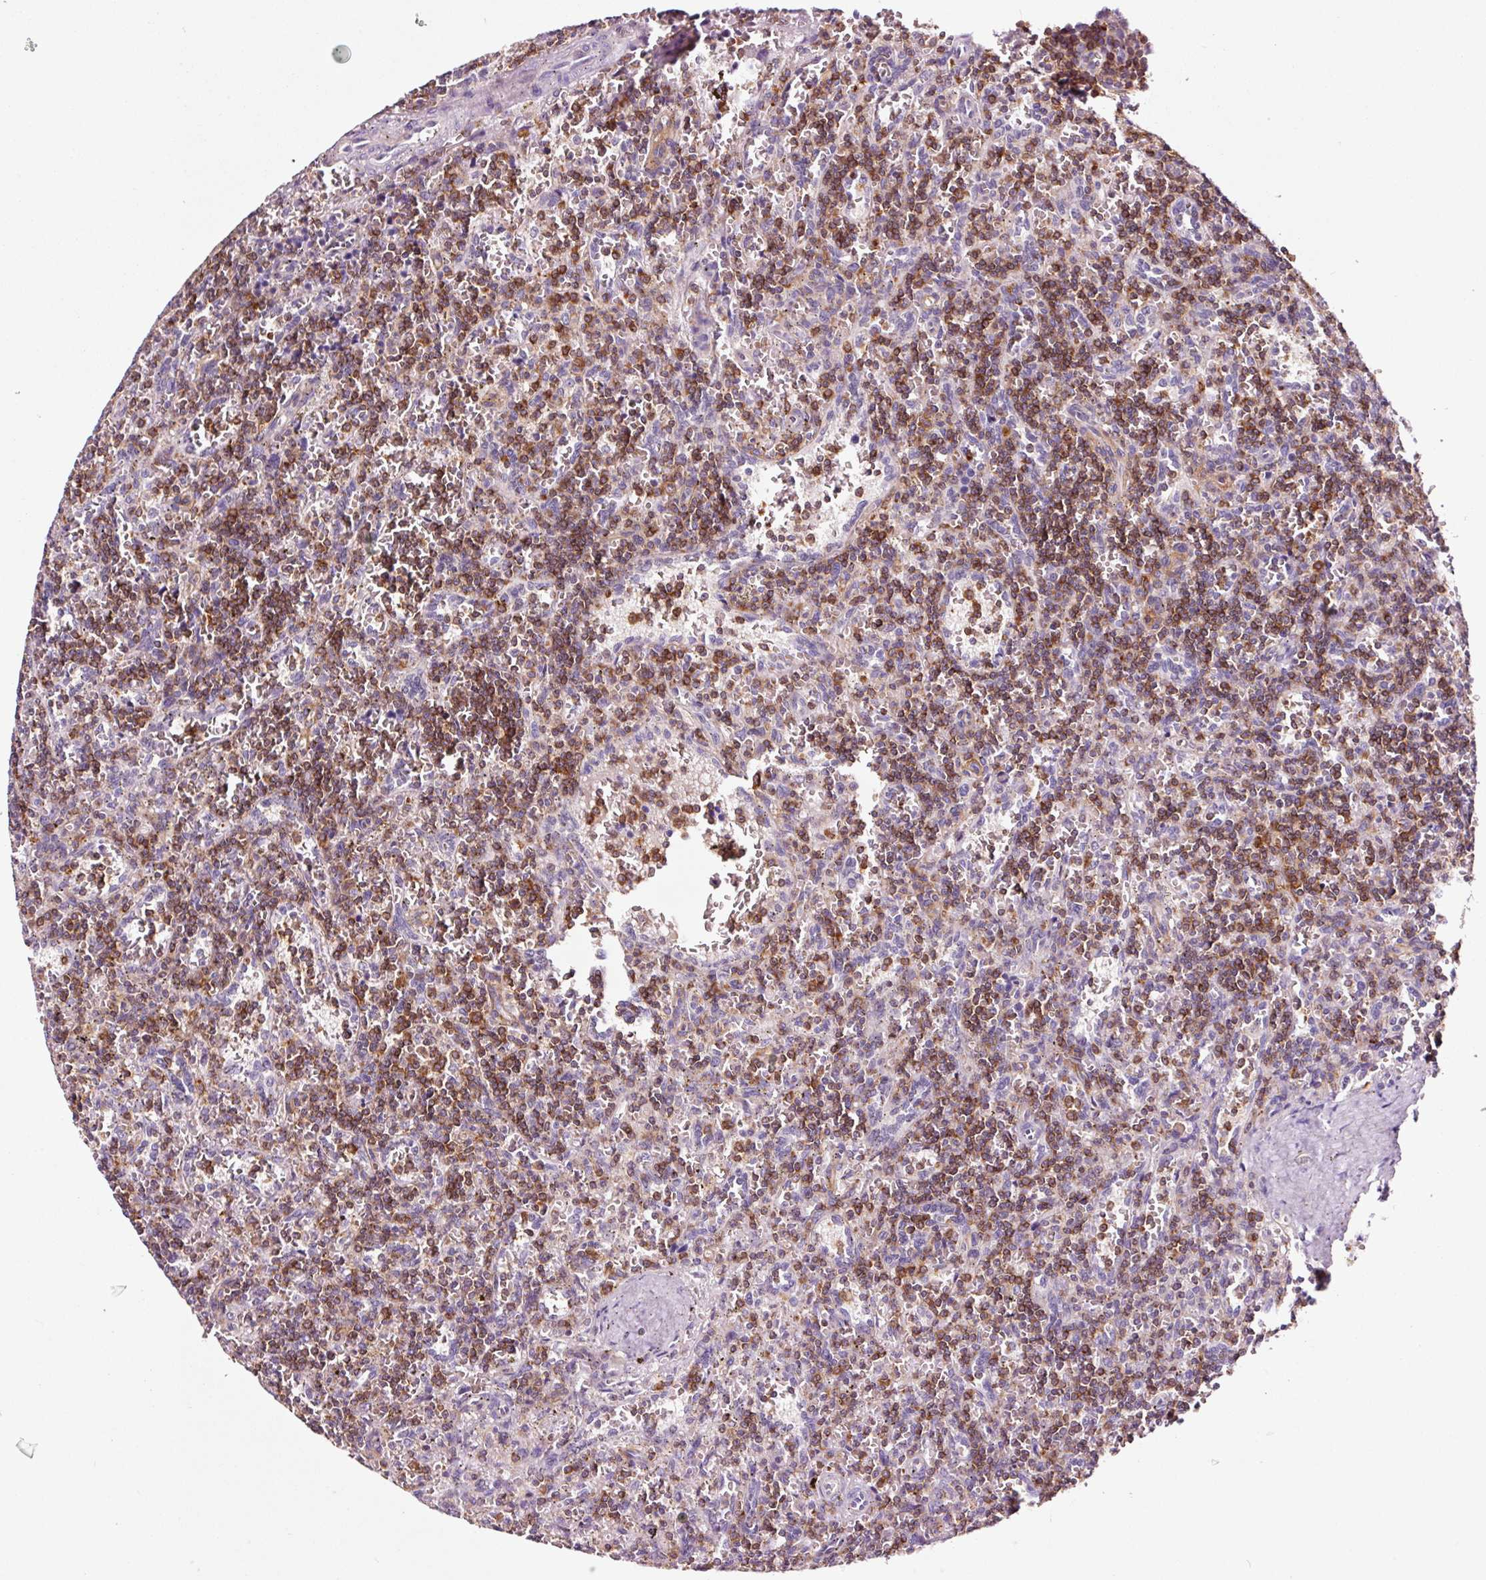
{"staining": {"intensity": "moderate", "quantity": "25%-75%", "location": "cytoplasmic/membranous"}, "tissue": "lymphoma", "cell_type": "Tumor cells", "image_type": "cancer", "snomed": [{"axis": "morphology", "description": "Malignant lymphoma, non-Hodgkin's type, Low grade"}, {"axis": "topography", "description": "Spleen"}], "caption": "High-power microscopy captured an immunohistochemistry (IHC) micrograph of lymphoma, revealing moderate cytoplasmic/membranous staining in about 25%-75% of tumor cells.", "gene": "ADD3", "patient": {"sex": "male", "age": 73}}